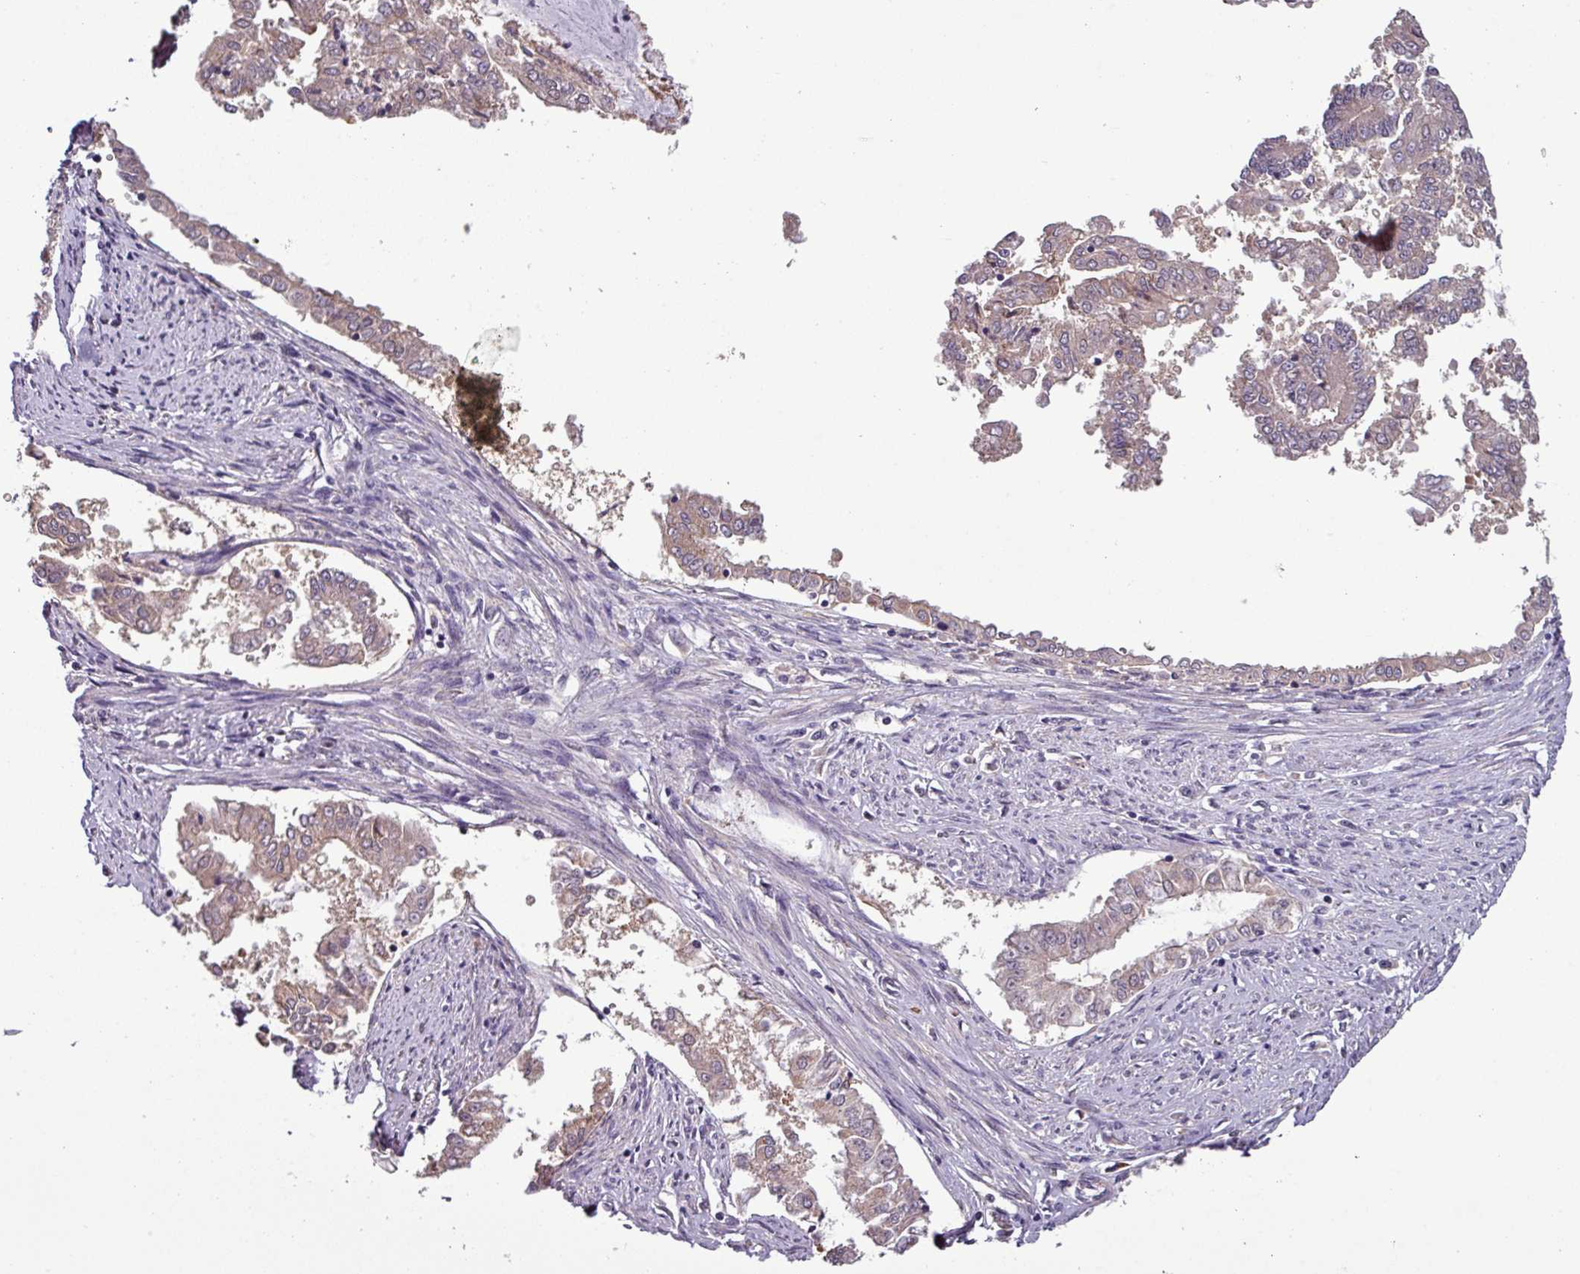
{"staining": {"intensity": "weak", "quantity": ">75%", "location": "cytoplasmic/membranous,nuclear"}, "tissue": "endometrial cancer", "cell_type": "Tumor cells", "image_type": "cancer", "snomed": [{"axis": "morphology", "description": "Adenocarcinoma, NOS"}, {"axis": "topography", "description": "Endometrium"}], "caption": "Protein expression analysis of human endometrial adenocarcinoma reveals weak cytoplasmic/membranous and nuclear staining in approximately >75% of tumor cells.", "gene": "NOB1", "patient": {"sex": "female", "age": 76}}